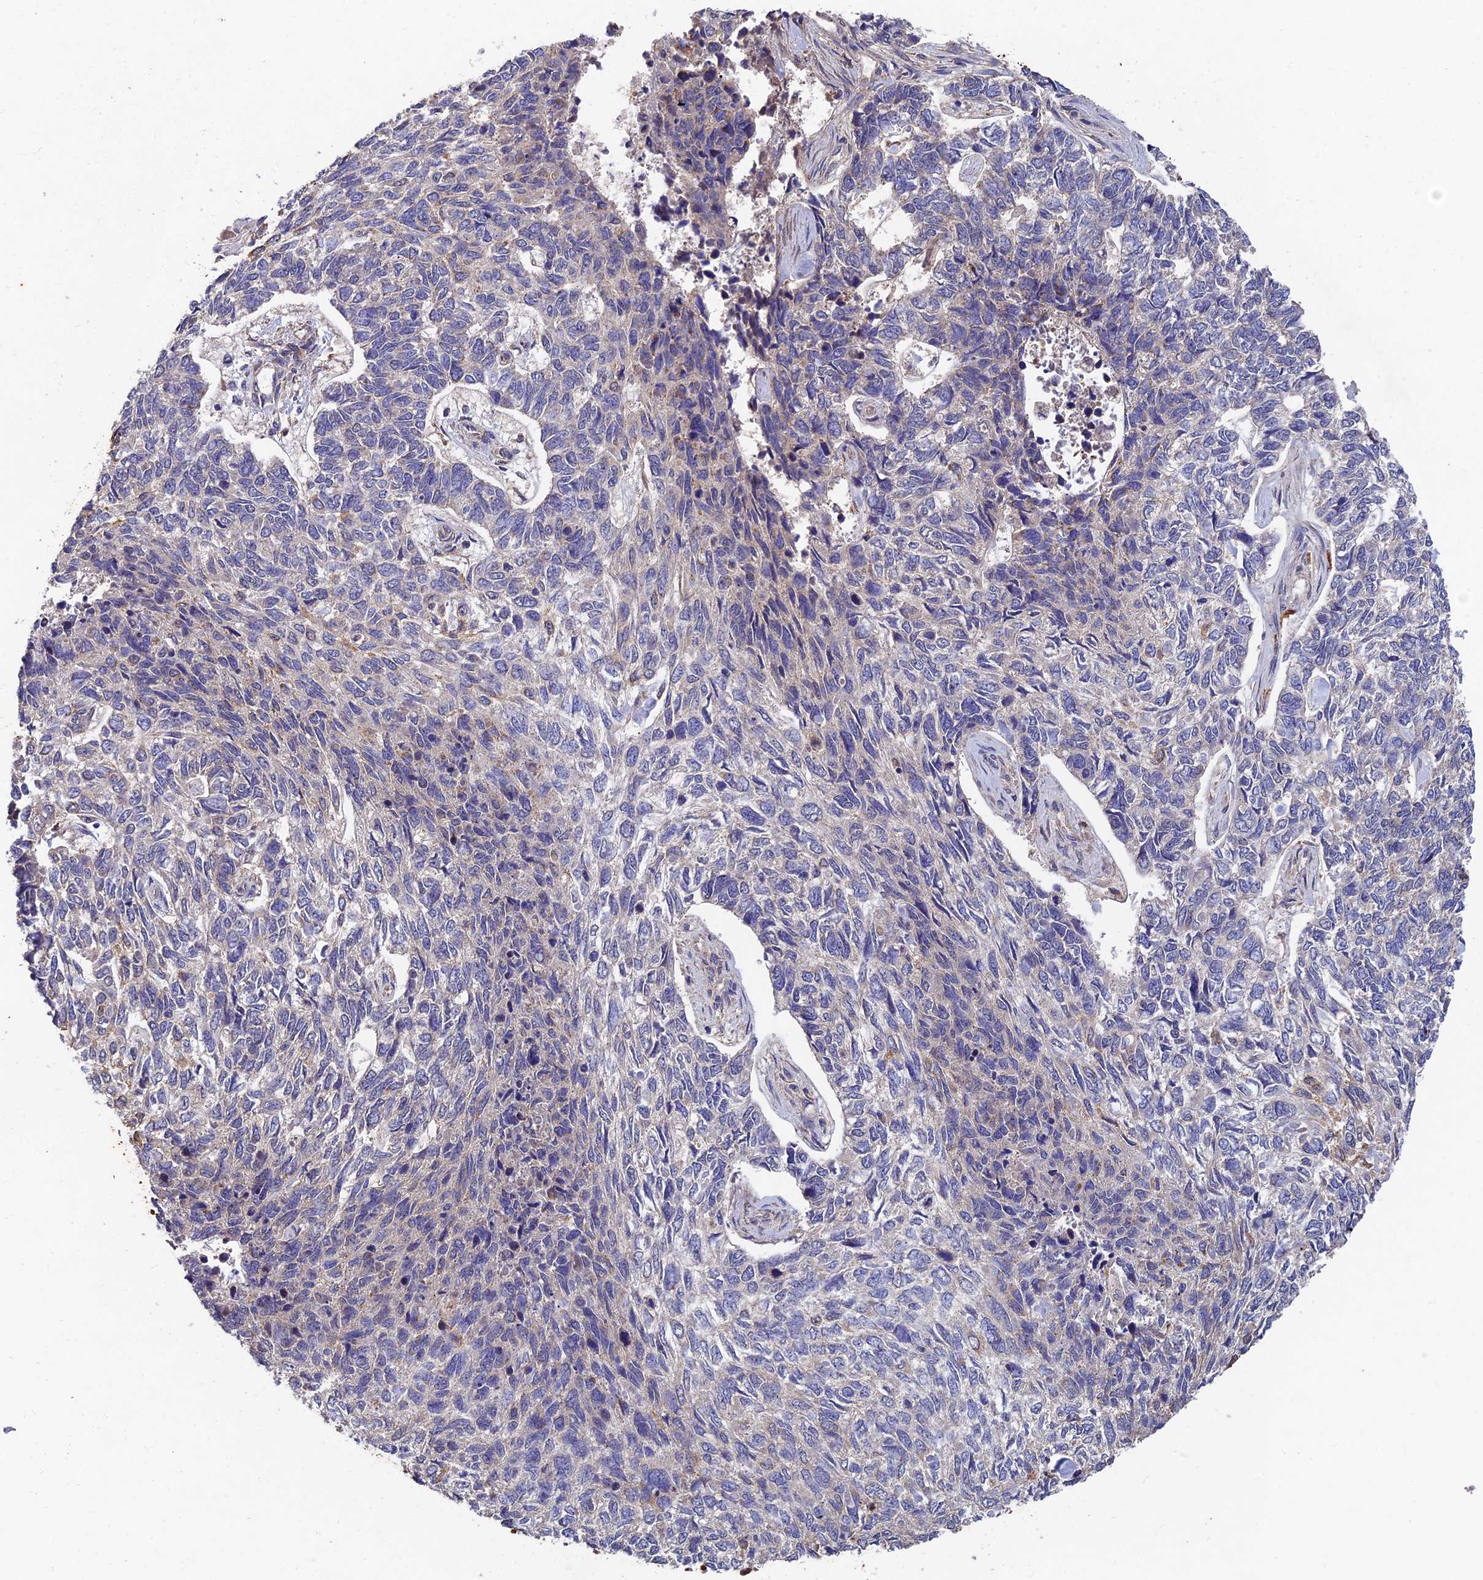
{"staining": {"intensity": "negative", "quantity": "none", "location": "none"}, "tissue": "skin cancer", "cell_type": "Tumor cells", "image_type": "cancer", "snomed": [{"axis": "morphology", "description": "Basal cell carcinoma"}, {"axis": "topography", "description": "Skin"}], "caption": "Human basal cell carcinoma (skin) stained for a protein using immunohistochemistry demonstrates no positivity in tumor cells.", "gene": "SLC38A11", "patient": {"sex": "female", "age": 65}}